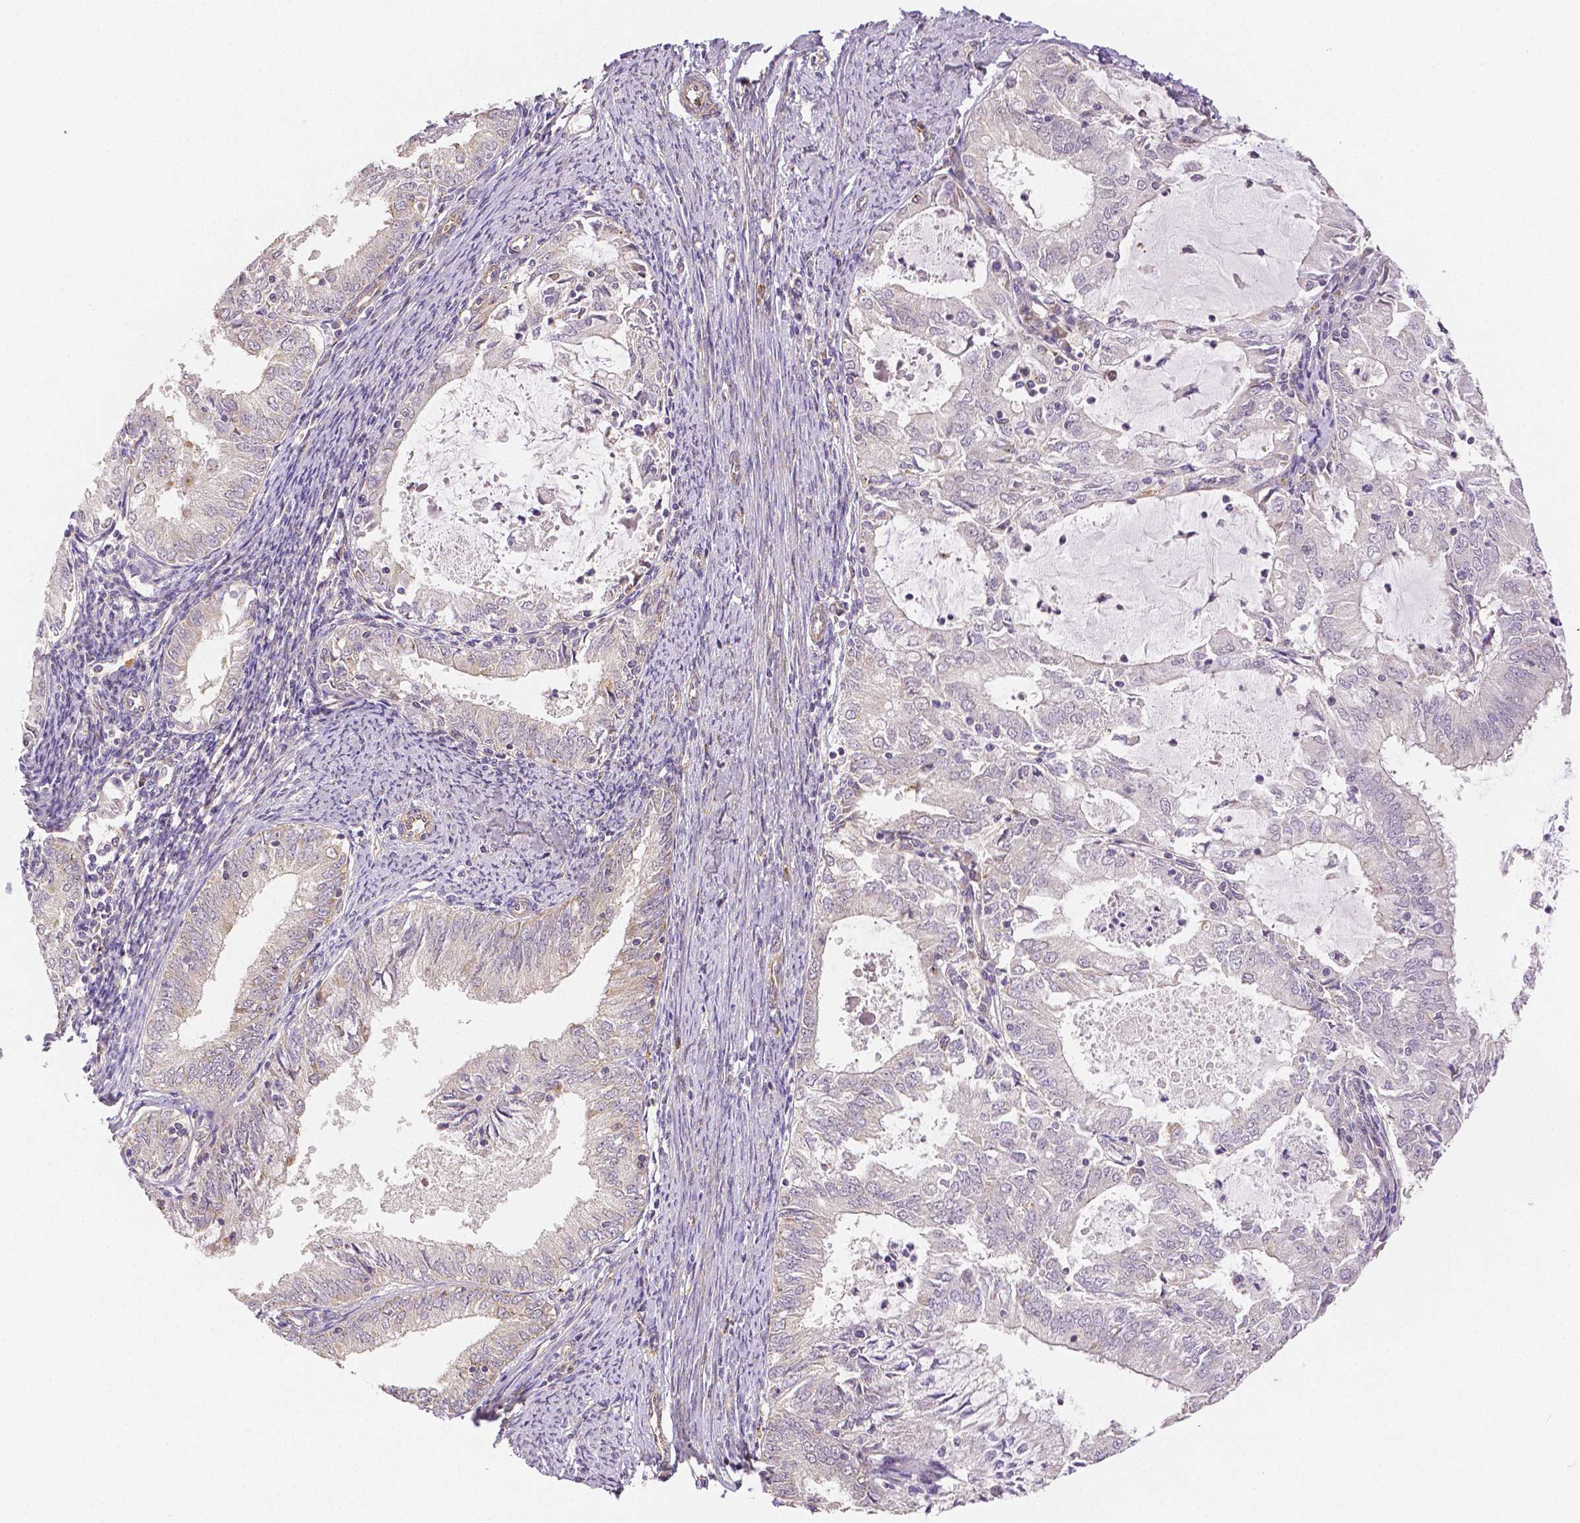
{"staining": {"intensity": "negative", "quantity": "none", "location": "none"}, "tissue": "endometrial cancer", "cell_type": "Tumor cells", "image_type": "cancer", "snomed": [{"axis": "morphology", "description": "Adenocarcinoma, NOS"}, {"axis": "topography", "description": "Endometrium"}], "caption": "A high-resolution histopathology image shows immunohistochemistry staining of endometrial cancer, which shows no significant staining in tumor cells. (Brightfield microscopy of DAB (3,3'-diaminobenzidine) immunohistochemistry (IHC) at high magnification).", "gene": "RHOT1", "patient": {"sex": "female", "age": 57}}